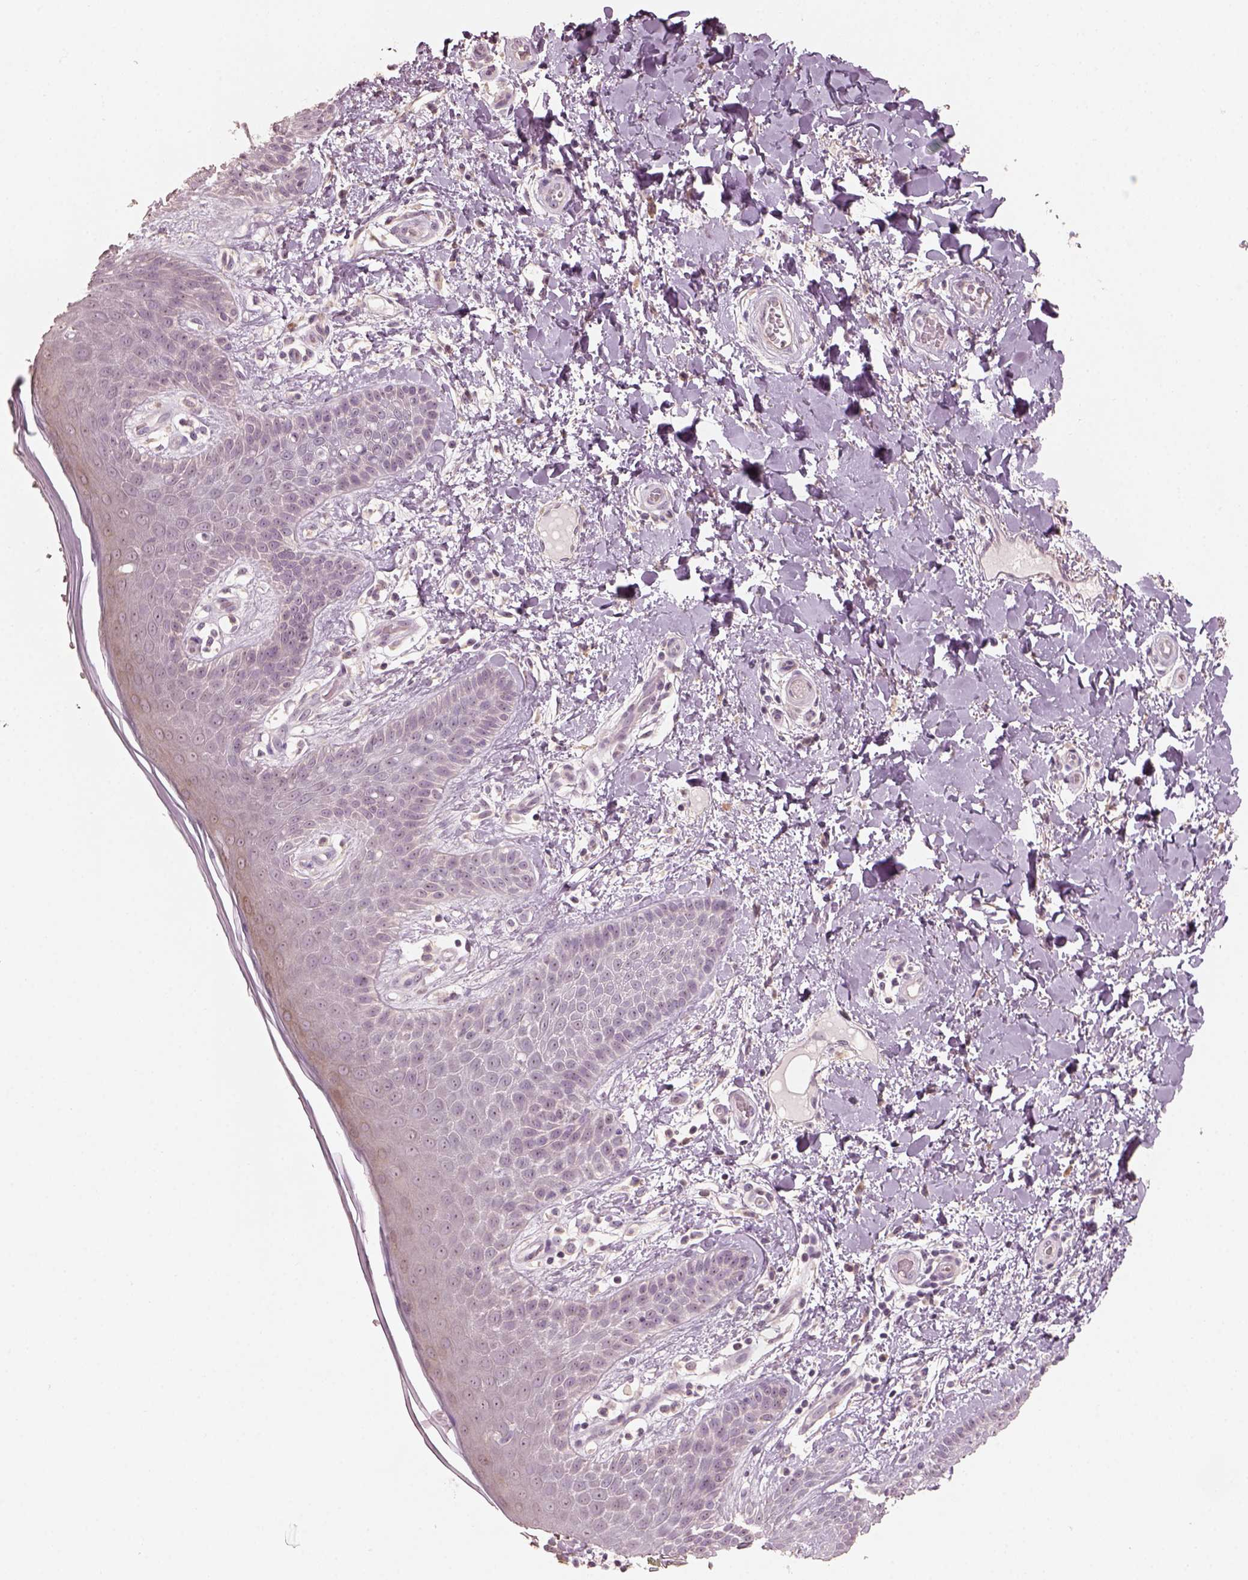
{"staining": {"intensity": "weak", "quantity": "25%-75%", "location": "nuclear"}, "tissue": "skin", "cell_type": "Epidermal cells", "image_type": "normal", "snomed": [{"axis": "morphology", "description": "Normal tissue, NOS"}, {"axis": "topography", "description": "Anal"}], "caption": "Human skin stained with a protein marker reveals weak staining in epidermal cells.", "gene": "CDS1", "patient": {"sex": "male", "age": 36}}